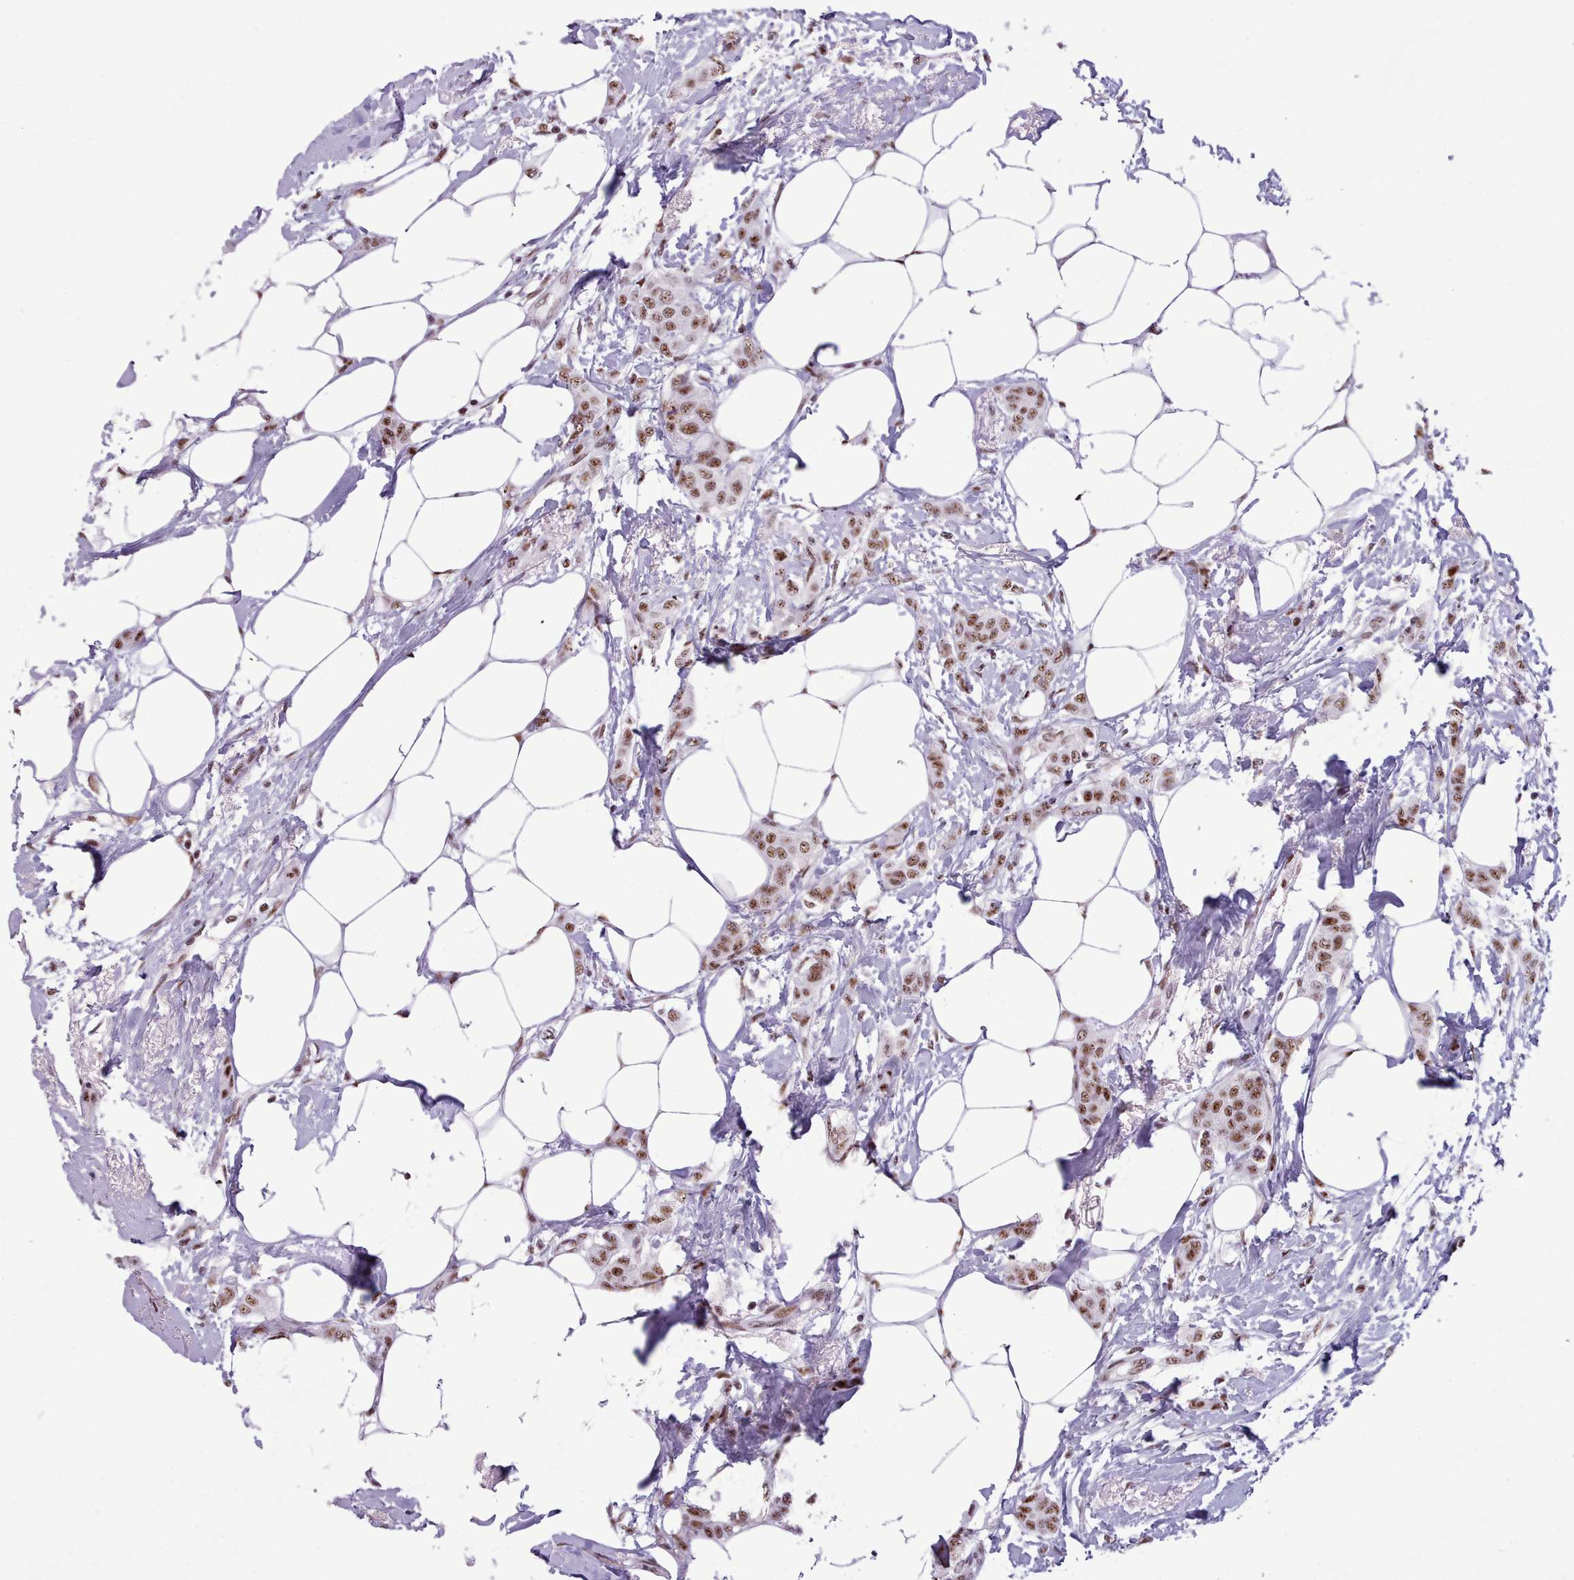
{"staining": {"intensity": "moderate", "quantity": ">75%", "location": "nuclear"}, "tissue": "breast cancer", "cell_type": "Tumor cells", "image_type": "cancer", "snomed": [{"axis": "morphology", "description": "Duct carcinoma"}, {"axis": "topography", "description": "Breast"}], "caption": "A high-resolution photomicrograph shows immunohistochemistry staining of breast cancer, which shows moderate nuclear staining in about >75% of tumor cells. (DAB IHC with brightfield microscopy, high magnification).", "gene": "TMEM35B", "patient": {"sex": "female", "age": 72}}